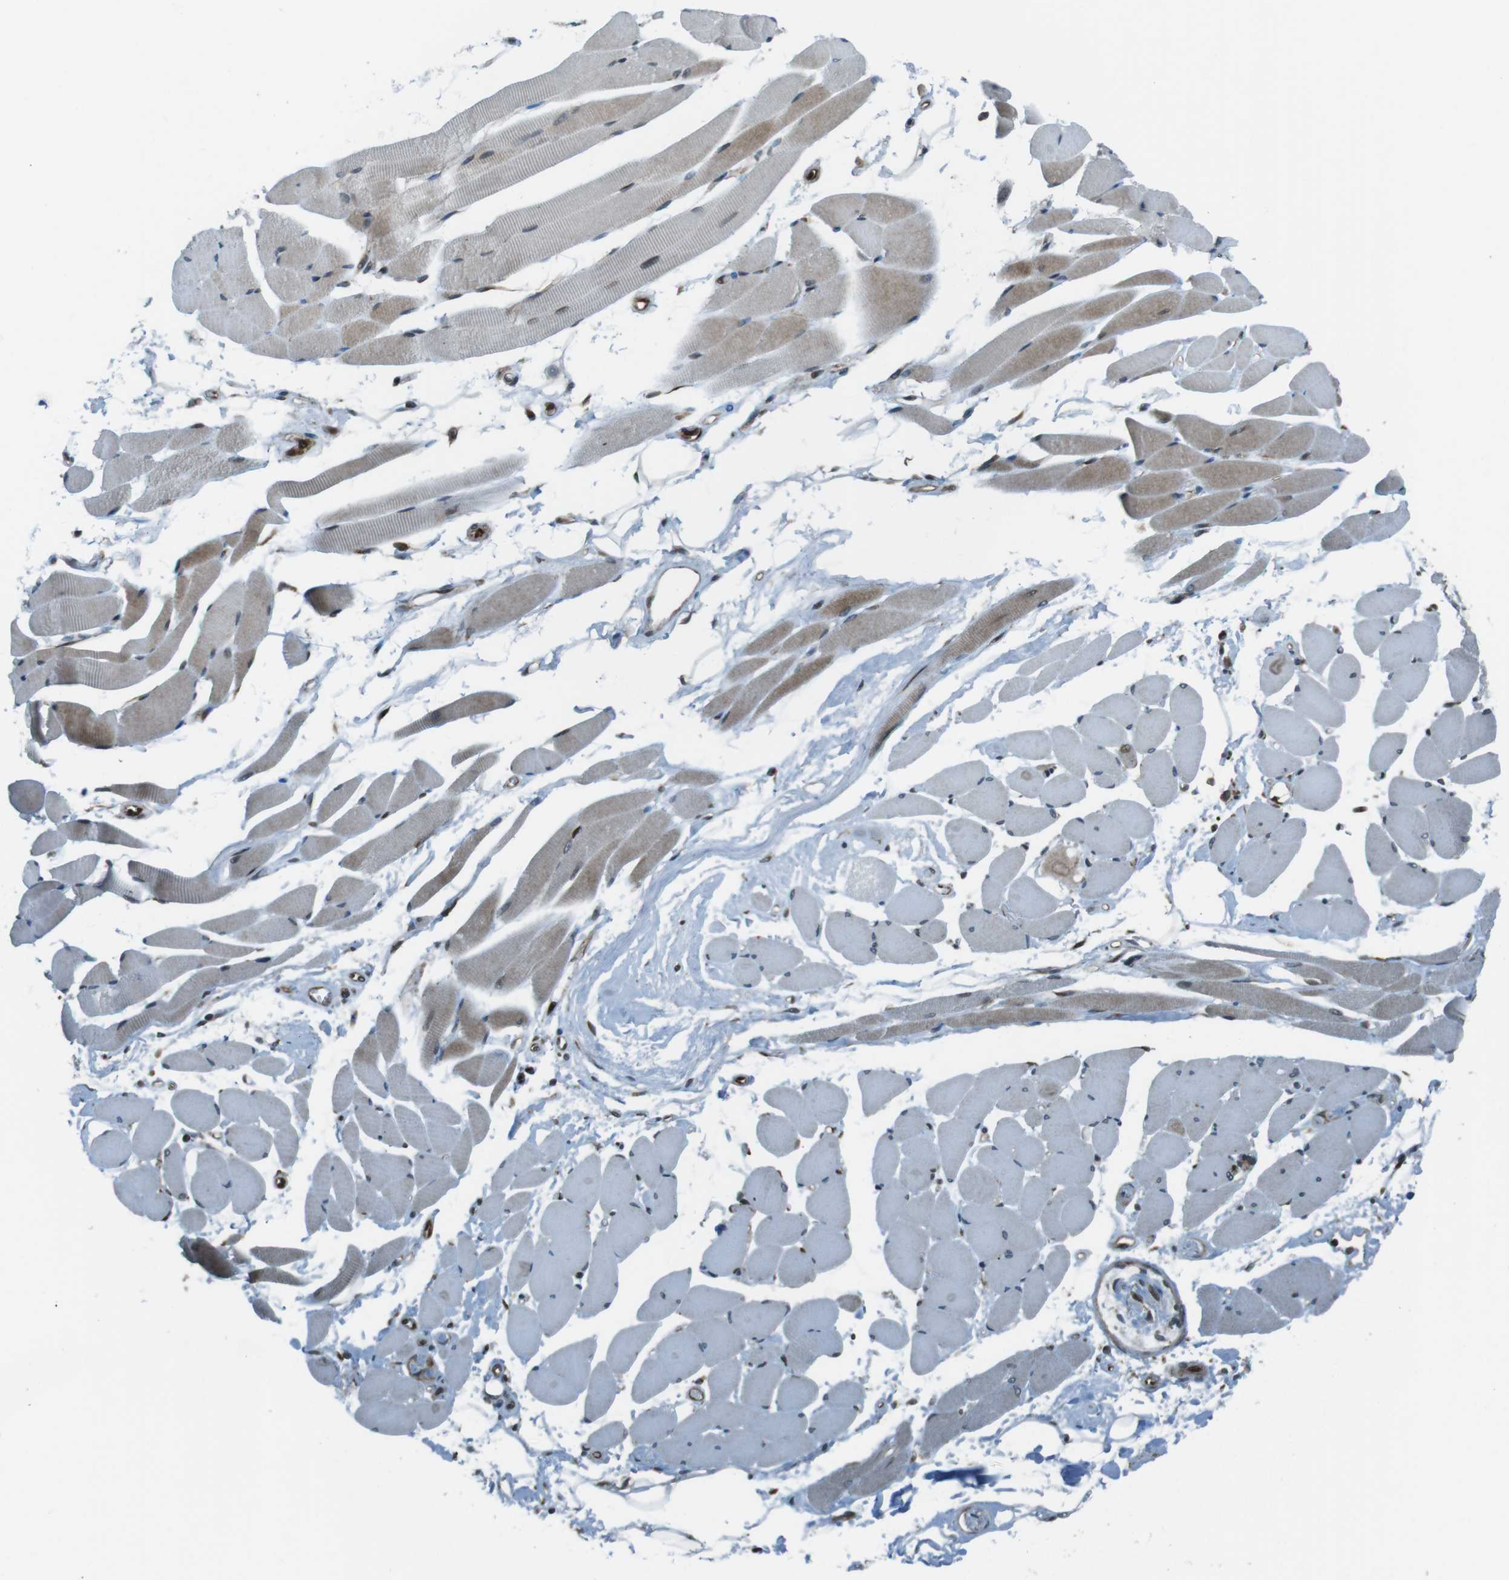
{"staining": {"intensity": "weak", "quantity": "25%-75%", "location": "cytoplasmic/membranous"}, "tissue": "skeletal muscle", "cell_type": "Myocytes", "image_type": "normal", "snomed": [{"axis": "morphology", "description": "Normal tissue, NOS"}, {"axis": "topography", "description": "Skeletal muscle"}, {"axis": "topography", "description": "Peripheral nerve tissue"}], "caption": "This histopathology image reveals normal skeletal muscle stained with immunohistochemistry to label a protein in brown. The cytoplasmic/membranous of myocytes show weak positivity for the protein. Nuclei are counter-stained blue.", "gene": "ZNF330", "patient": {"sex": "female", "age": 84}}